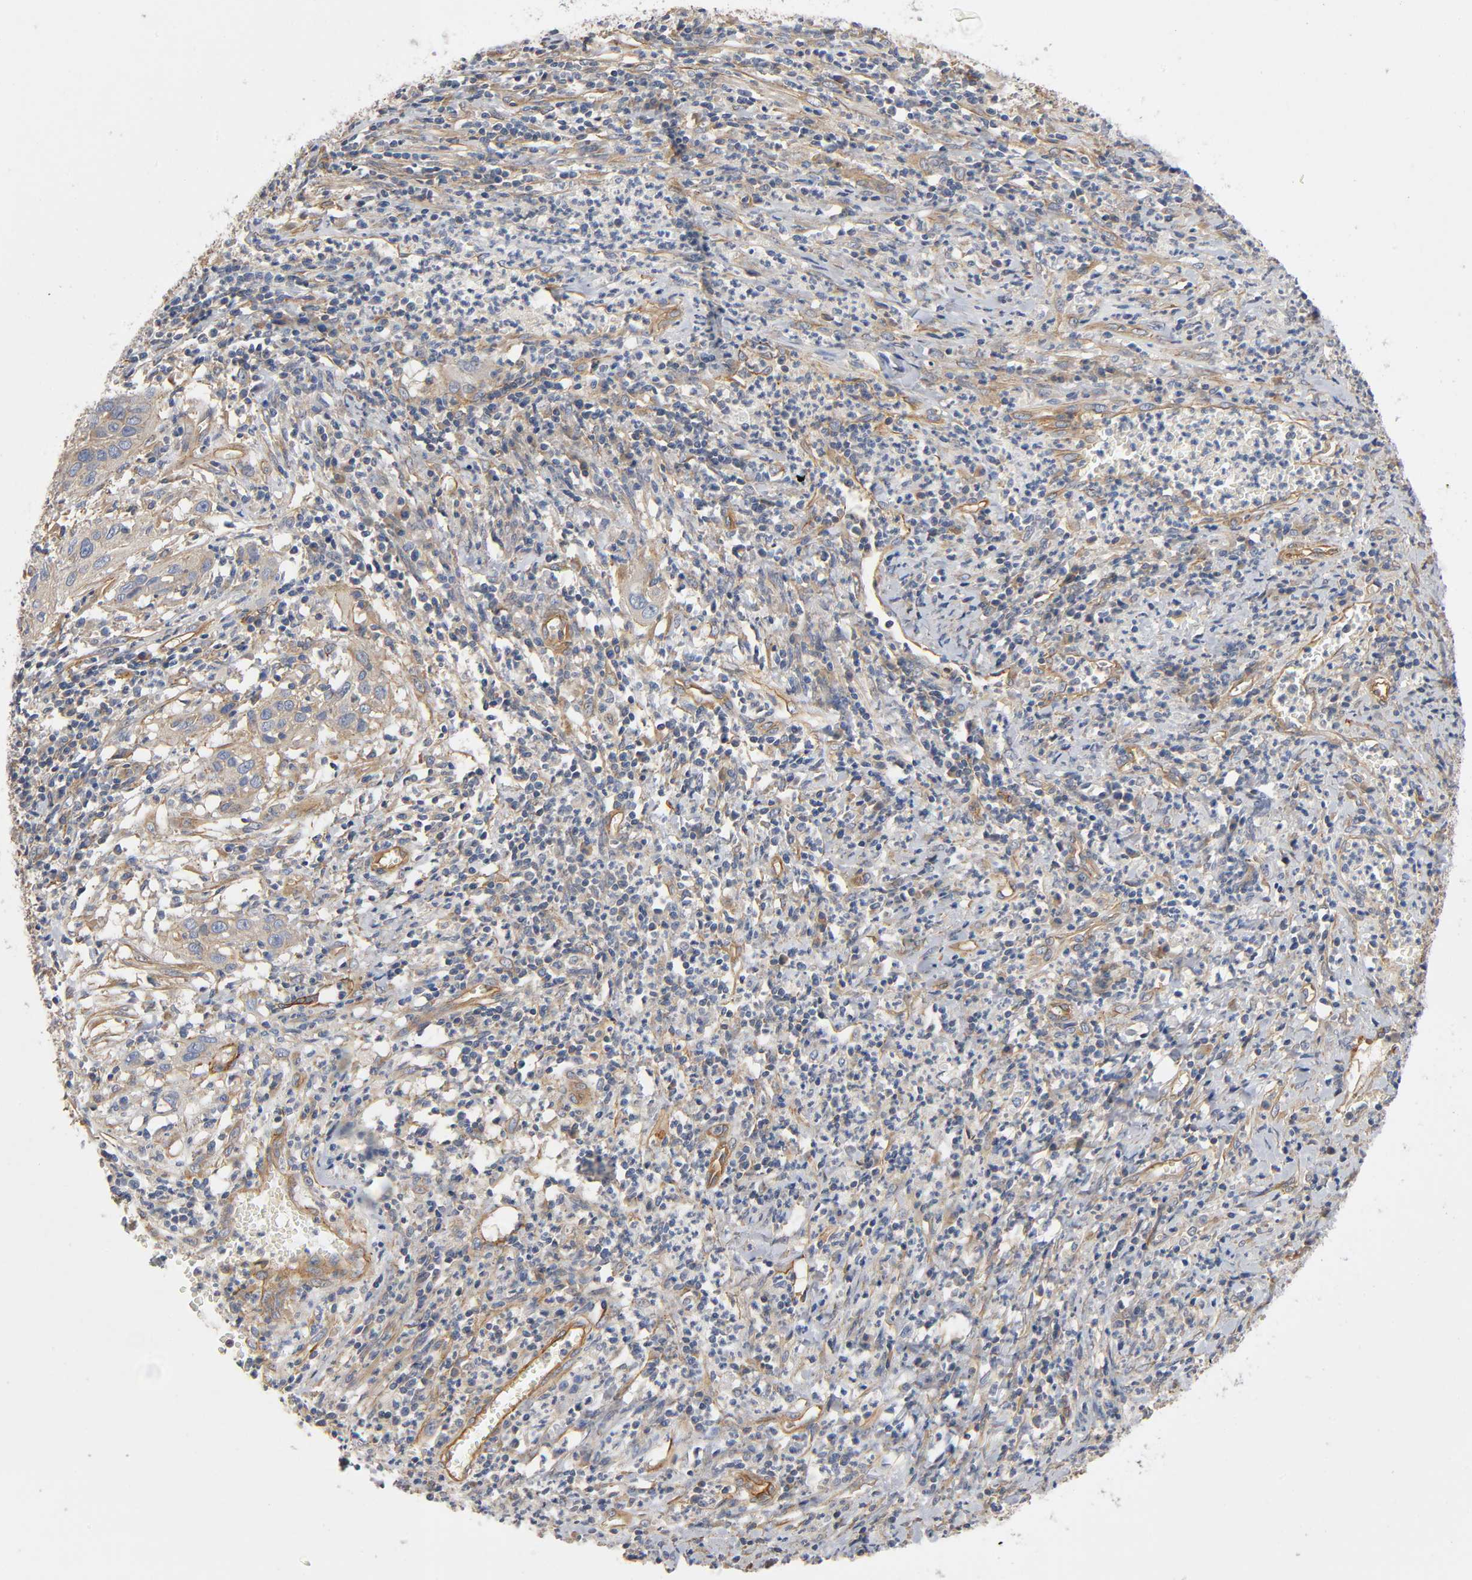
{"staining": {"intensity": "weak", "quantity": ">75%", "location": "cytoplasmic/membranous"}, "tissue": "cervical cancer", "cell_type": "Tumor cells", "image_type": "cancer", "snomed": [{"axis": "morphology", "description": "Squamous cell carcinoma, NOS"}, {"axis": "topography", "description": "Cervix"}], "caption": "Tumor cells reveal low levels of weak cytoplasmic/membranous staining in approximately >75% of cells in cervical cancer (squamous cell carcinoma).", "gene": "MARS1", "patient": {"sex": "female", "age": 32}}